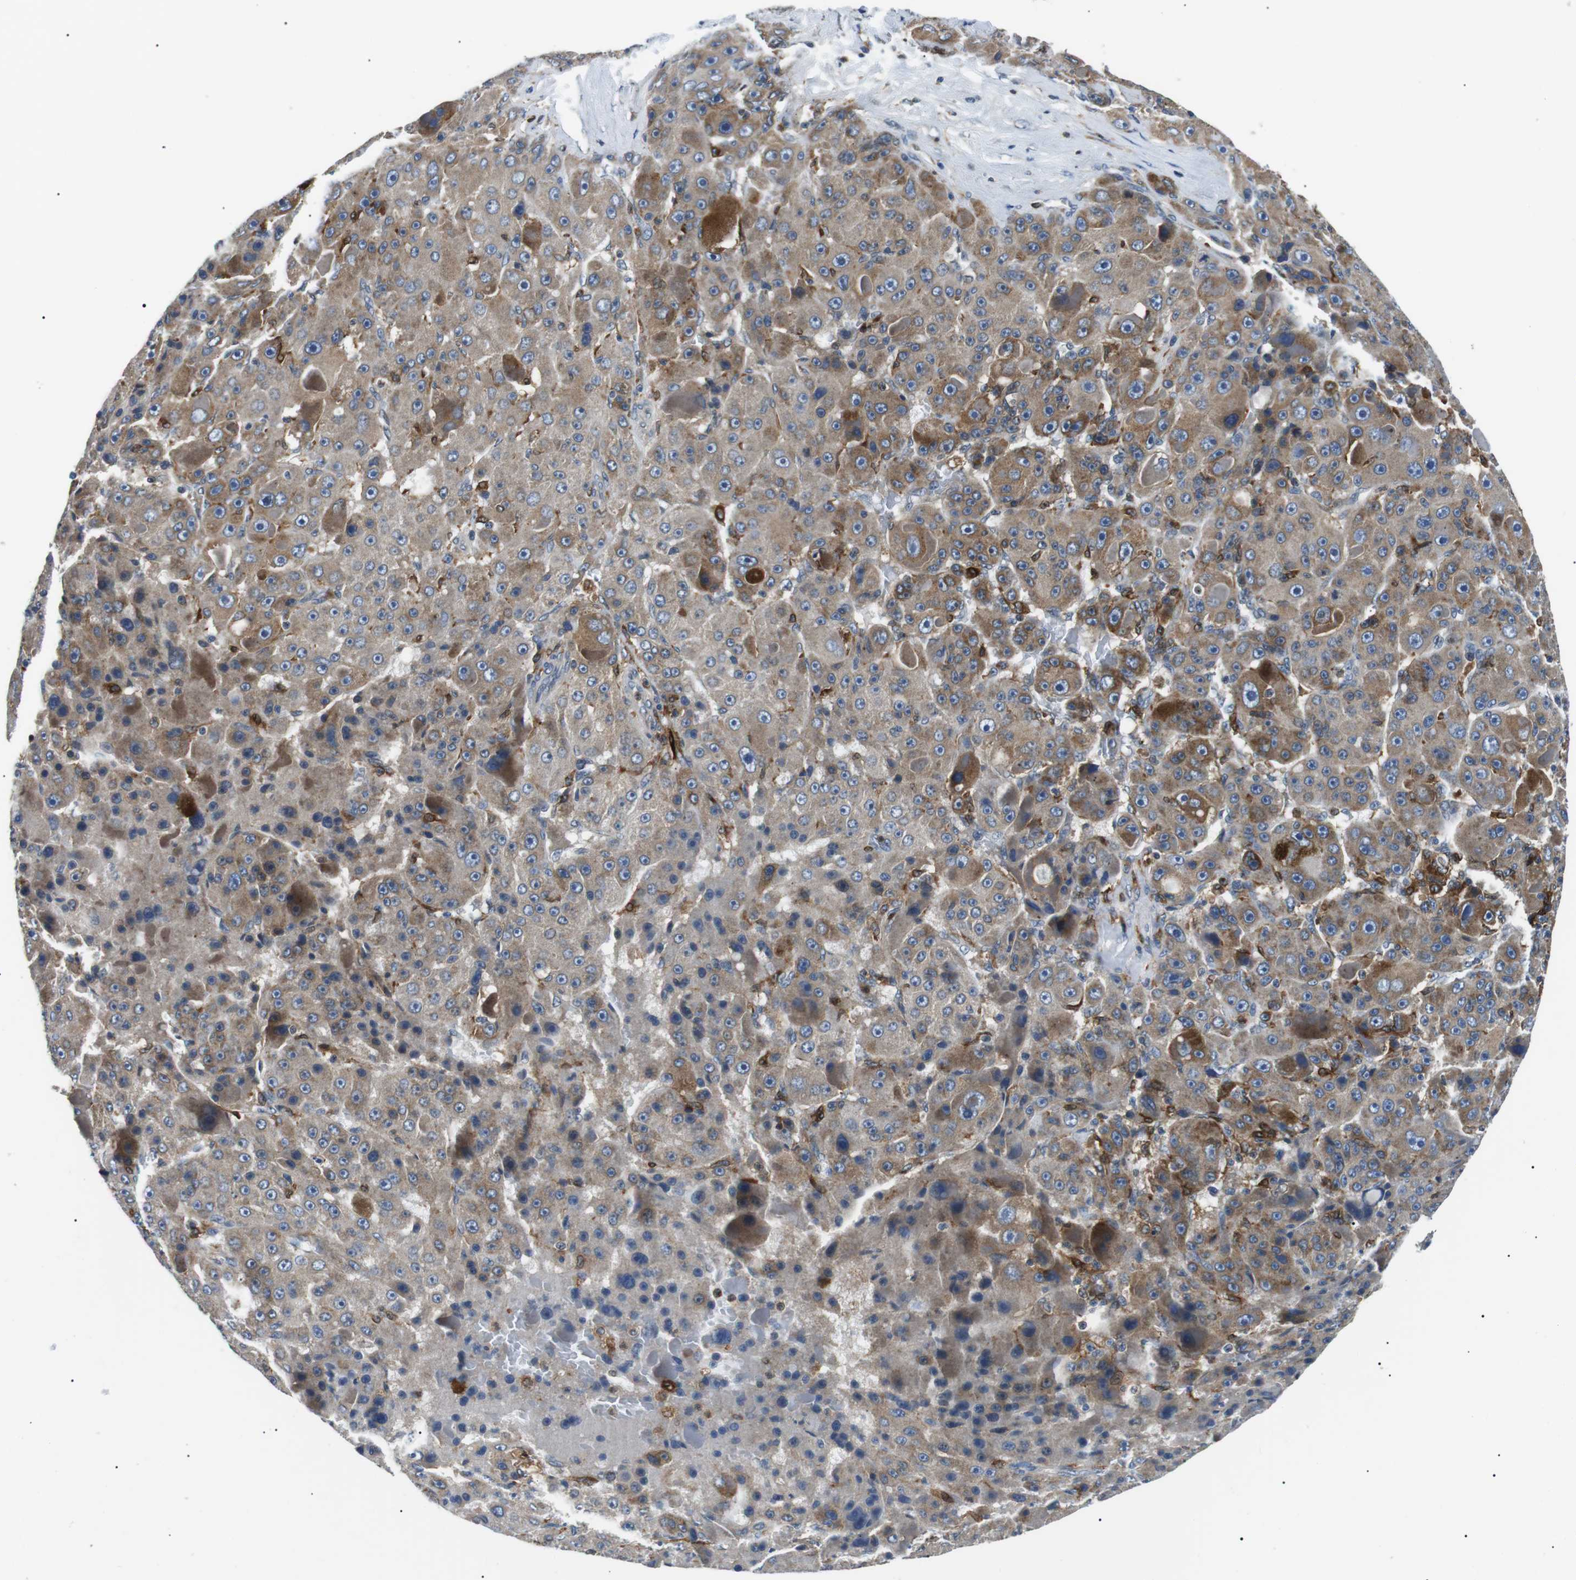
{"staining": {"intensity": "moderate", "quantity": "25%-75%", "location": "cytoplasmic/membranous"}, "tissue": "liver cancer", "cell_type": "Tumor cells", "image_type": "cancer", "snomed": [{"axis": "morphology", "description": "Carcinoma, Hepatocellular, NOS"}, {"axis": "topography", "description": "Liver"}], "caption": "IHC image of liver hepatocellular carcinoma stained for a protein (brown), which displays medium levels of moderate cytoplasmic/membranous expression in approximately 25%-75% of tumor cells.", "gene": "RAB9A", "patient": {"sex": "male", "age": 76}}